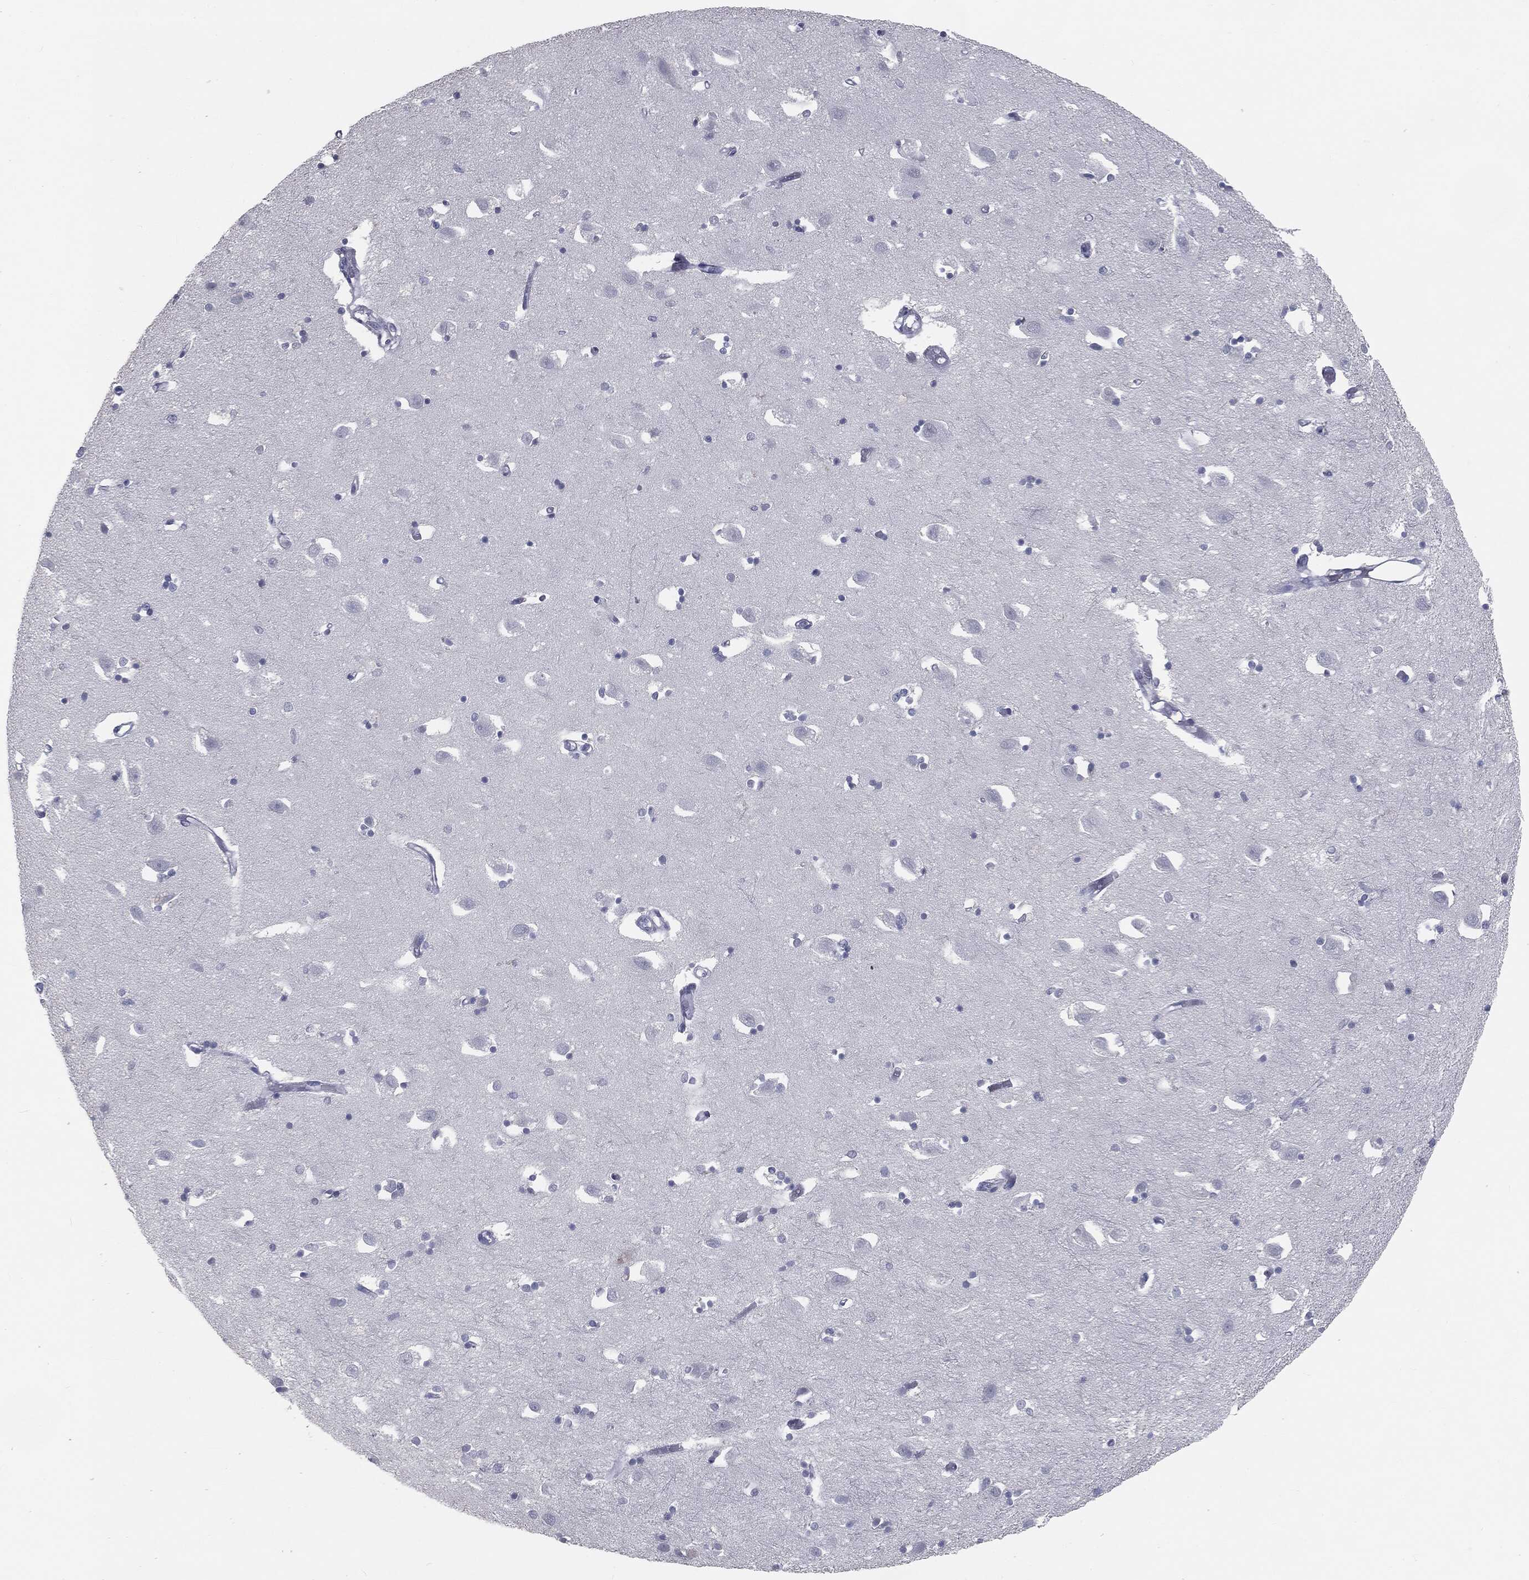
{"staining": {"intensity": "negative", "quantity": "none", "location": "none"}, "tissue": "hippocampus", "cell_type": "Glial cells", "image_type": "normal", "snomed": [{"axis": "morphology", "description": "Normal tissue, NOS"}, {"axis": "topography", "description": "Lateral ventricle wall"}, {"axis": "topography", "description": "Hippocampus"}], "caption": "This is a photomicrograph of immunohistochemistry (IHC) staining of unremarkable hippocampus, which shows no staining in glial cells.", "gene": "PRAME", "patient": {"sex": "female", "age": 63}}